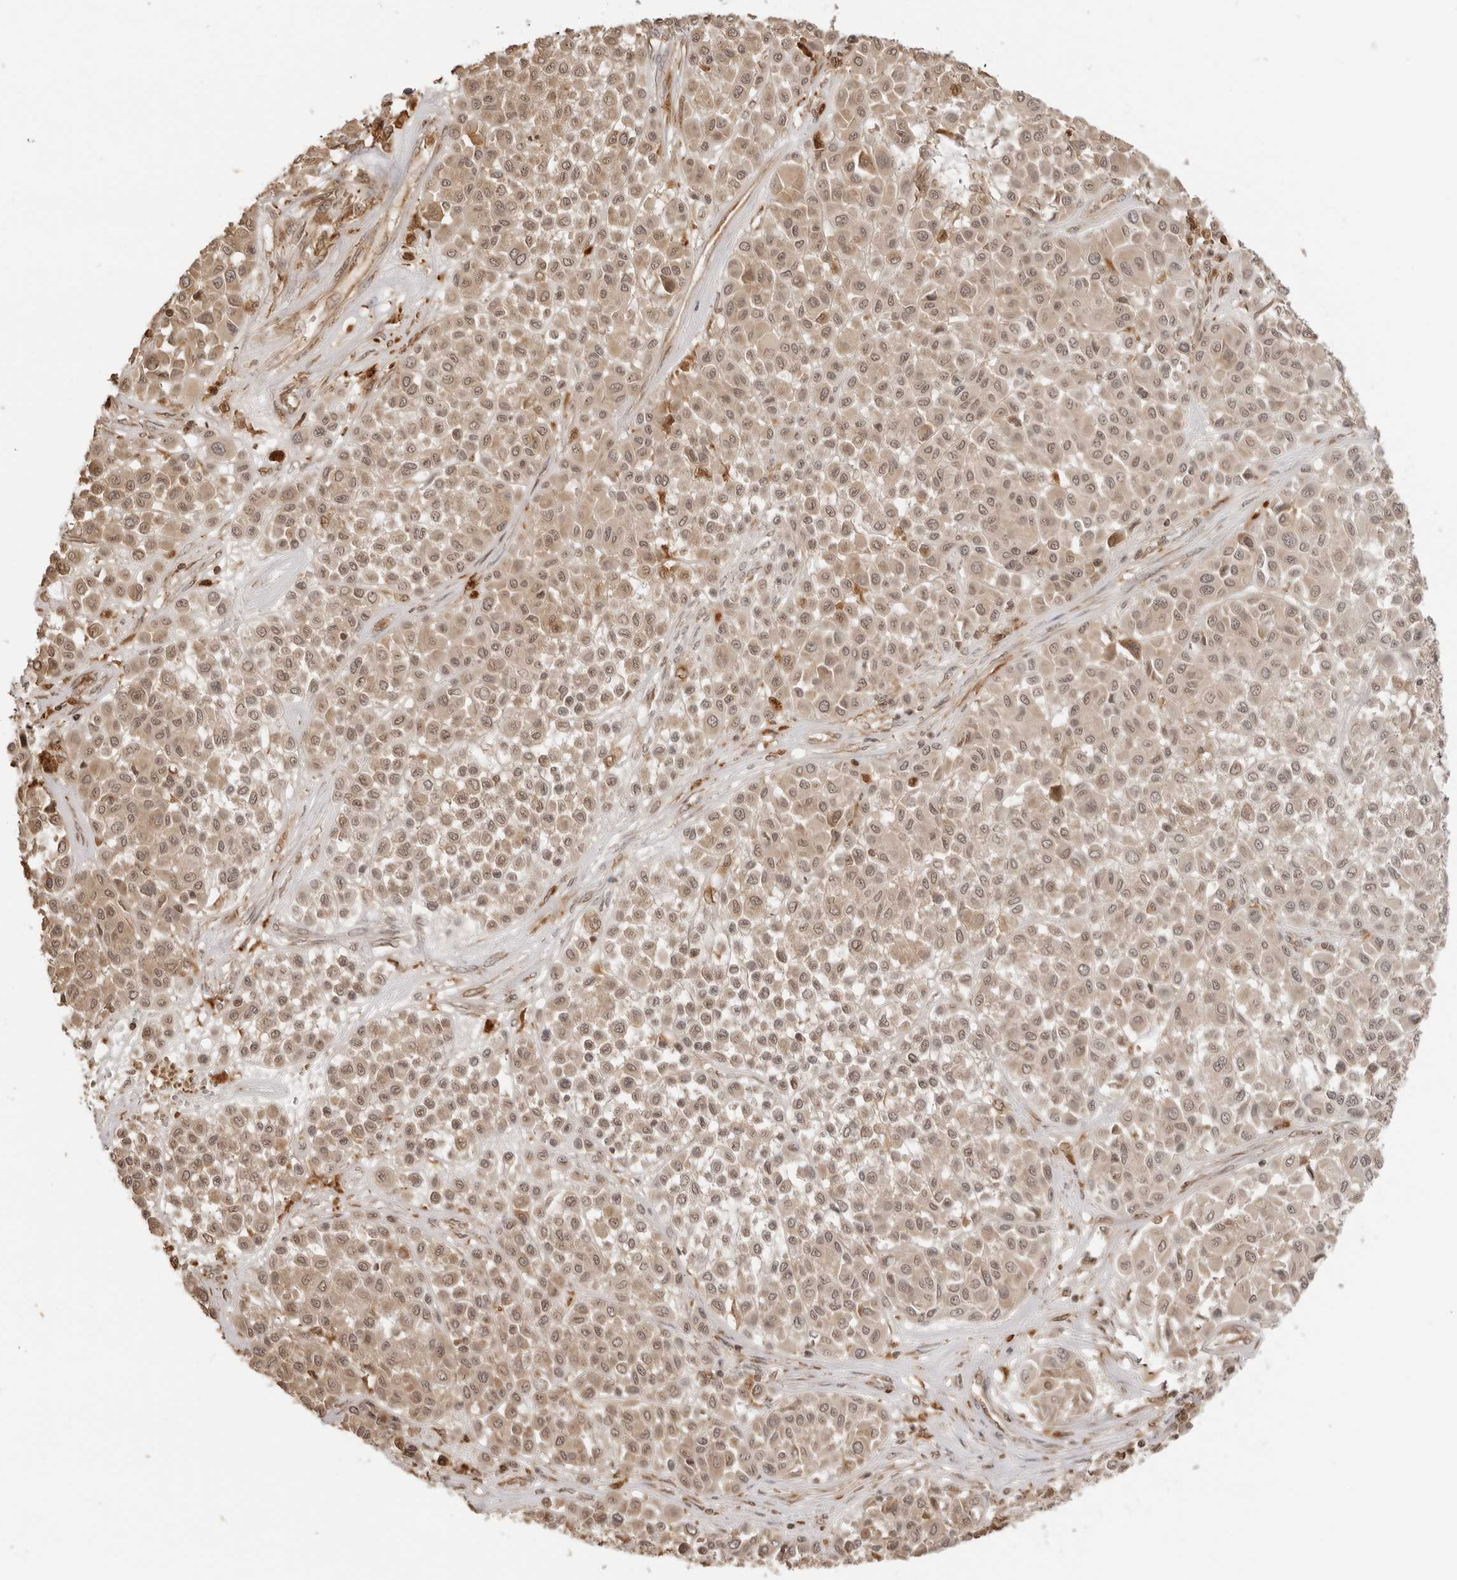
{"staining": {"intensity": "weak", "quantity": ">75%", "location": "cytoplasmic/membranous,nuclear"}, "tissue": "melanoma", "cell_type": "Tumor cells", "image_type": "cancer", "snomed": [{"axis": "morphology", "description": "Malignant melanoma, Metastatic site"}, {"axis": "topography", "description": "Soft tissue"}], "caption": "Immunohistochemical staining of human melanoma demonstrates low levels of weak cytoplasmic/membranous and nuclear protein expression in about >75% of tumor cells.", "gene": "IKBKE", "patient": {"sex": "male", "age": 41}}